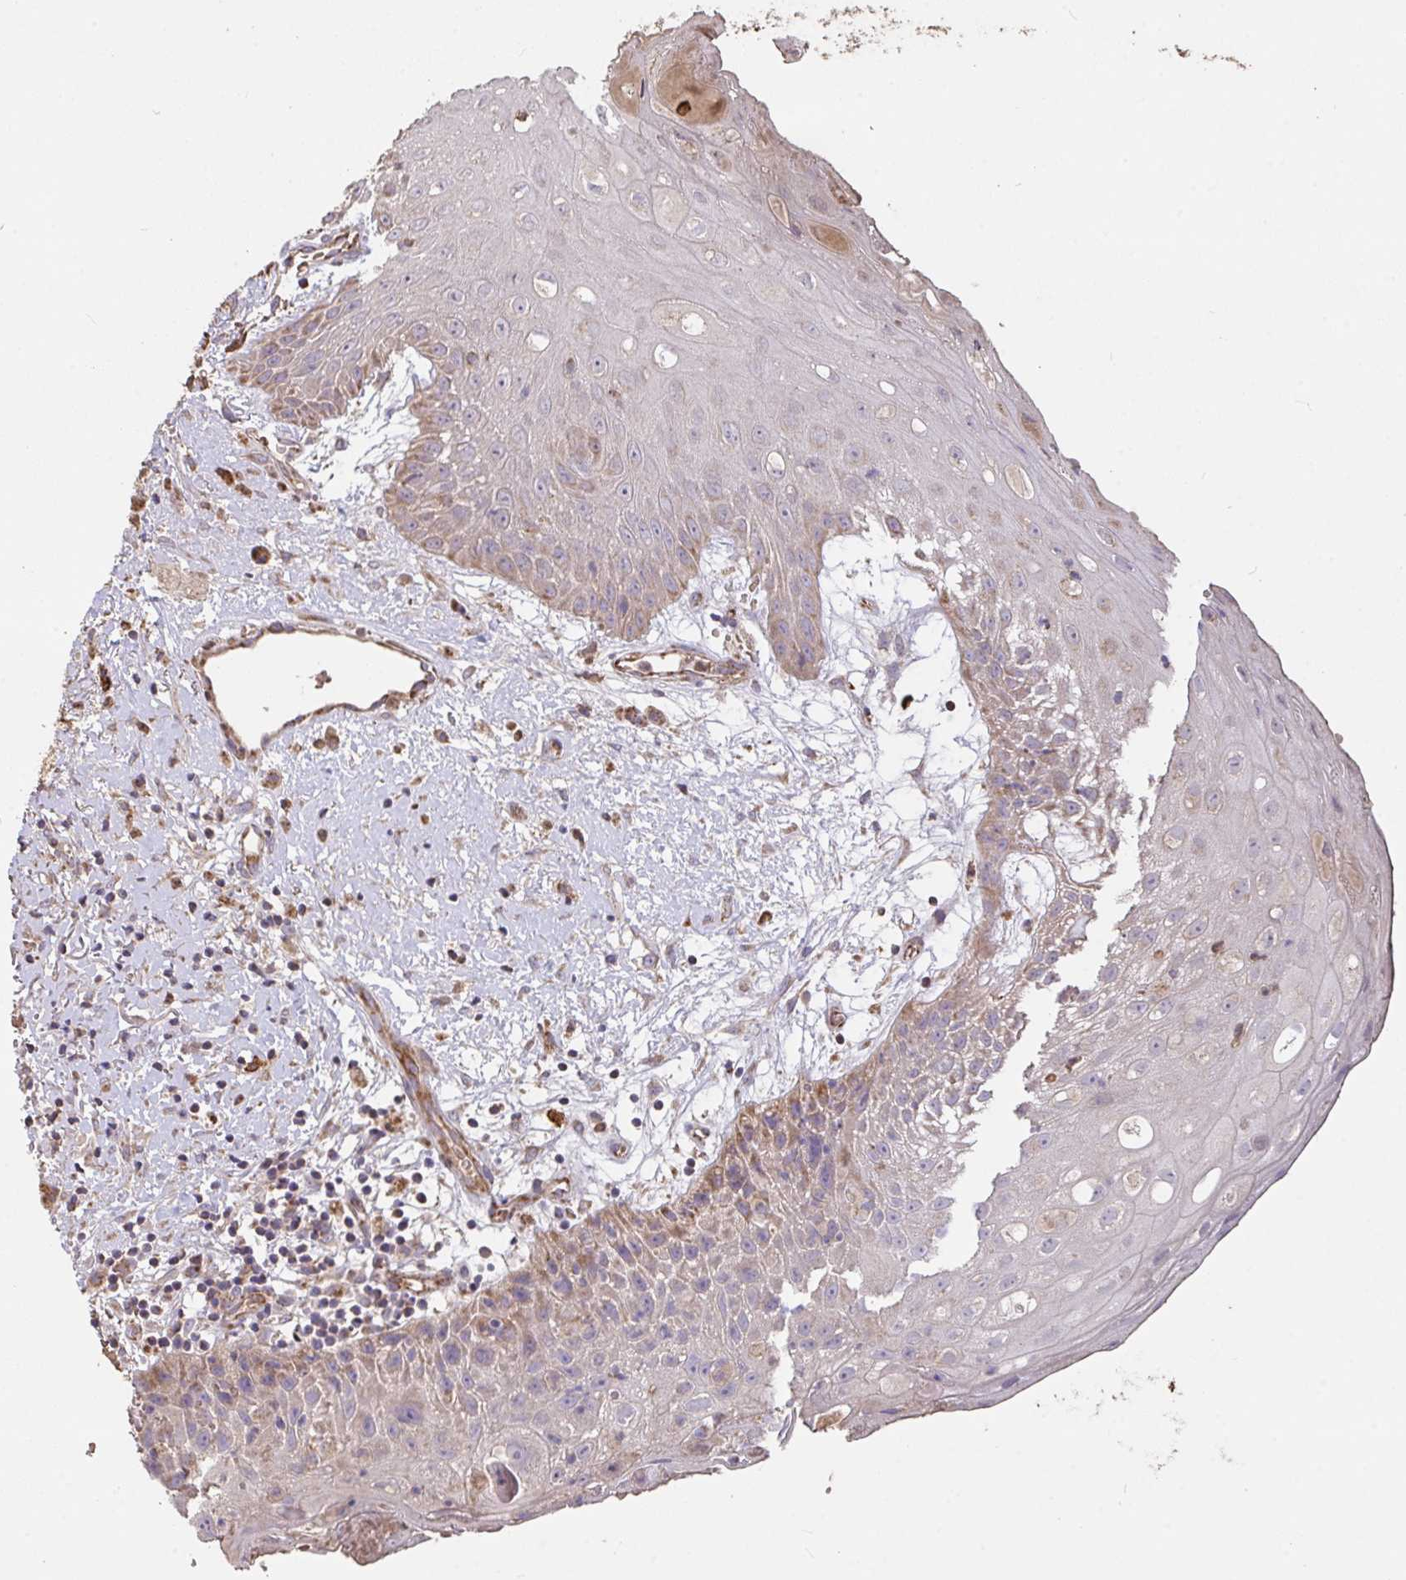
{"staining": {"intensity": "weak", "quantity": "<25%", "location": "cytoplasmic/membranous"}, "tissue": "oral mucosa", "cell_type": "Squamous epithelial cells", "image_type": "normal", "snomed": [{"axis": "morphology", "description": "Normal tissue, NOS"}, {"axis": "morphology", "description": "Squamous cell carcinoma, NOS"}, {"axis": "topography", "description": "Oral tissue"}, {"axis": "topography", "description": "Peripheral nerve tissue"}, {"axis": "topography", "description": "Head-Neck"}], "caption": "This is an immunohistochemistry histopathology image of benign human oral mucosa. There is no expression in squamous epithelial cells.", "gene": "FCER1A", "patient": {"sex": "female", "age": 59}}